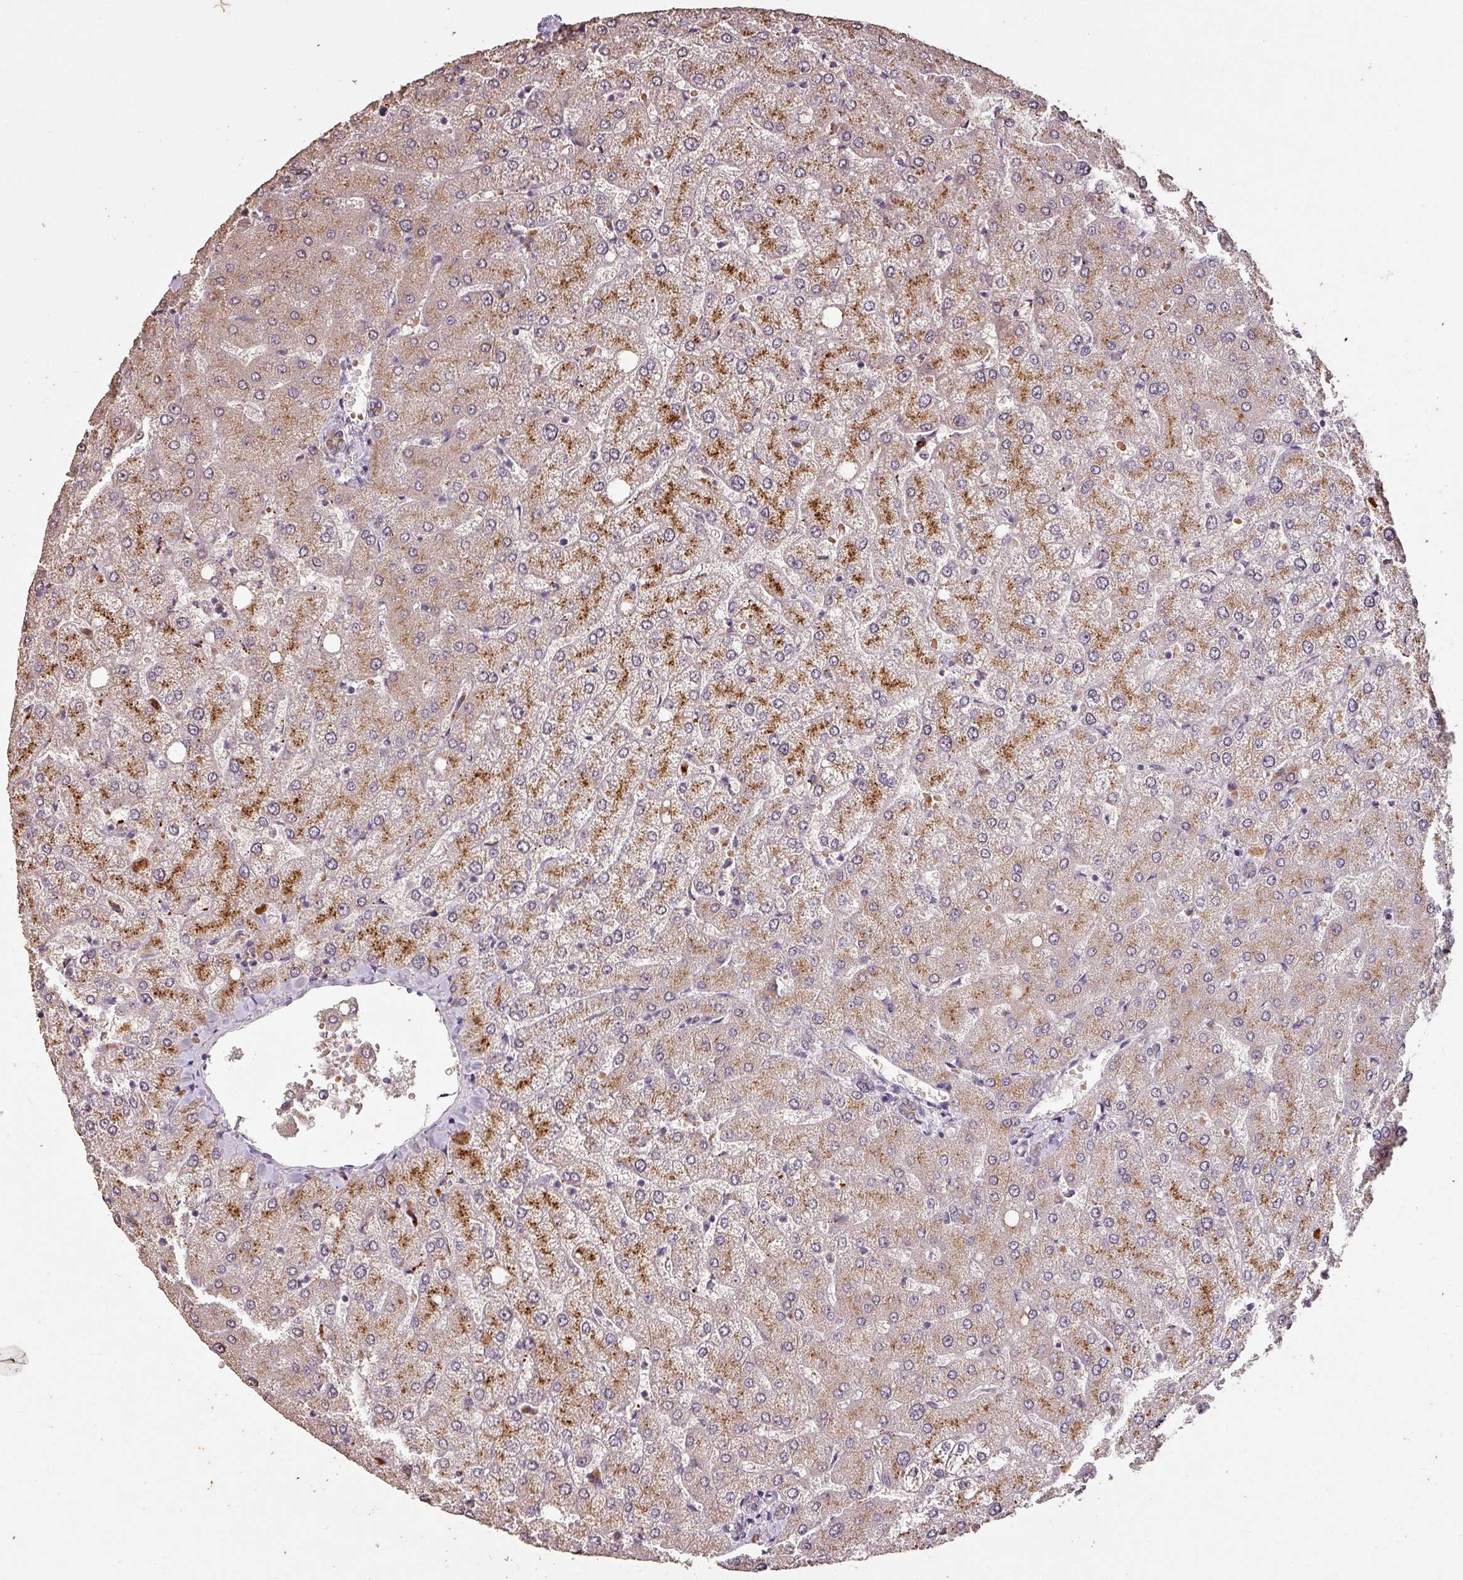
{"staining": {"intensity": "moderate", "quantity": ">75%", "location": "cytoplasmic/membranous"}, "tissue": "liver", "cell_type": "Cholangiocytes", "image_type": "normal", "snomed": [{"axis": "morphology", "description": "Normal tissue, NOS"}, {"axis": "topography", "description": "Liver"}], "caption": "A medium amount of moderate cytoplasmic/membranous staining is present in approximately >75% of cholangiocytes in normal liver.", "gene": "LYPLA1", "patient": {"sex": "female", "age": 54}}